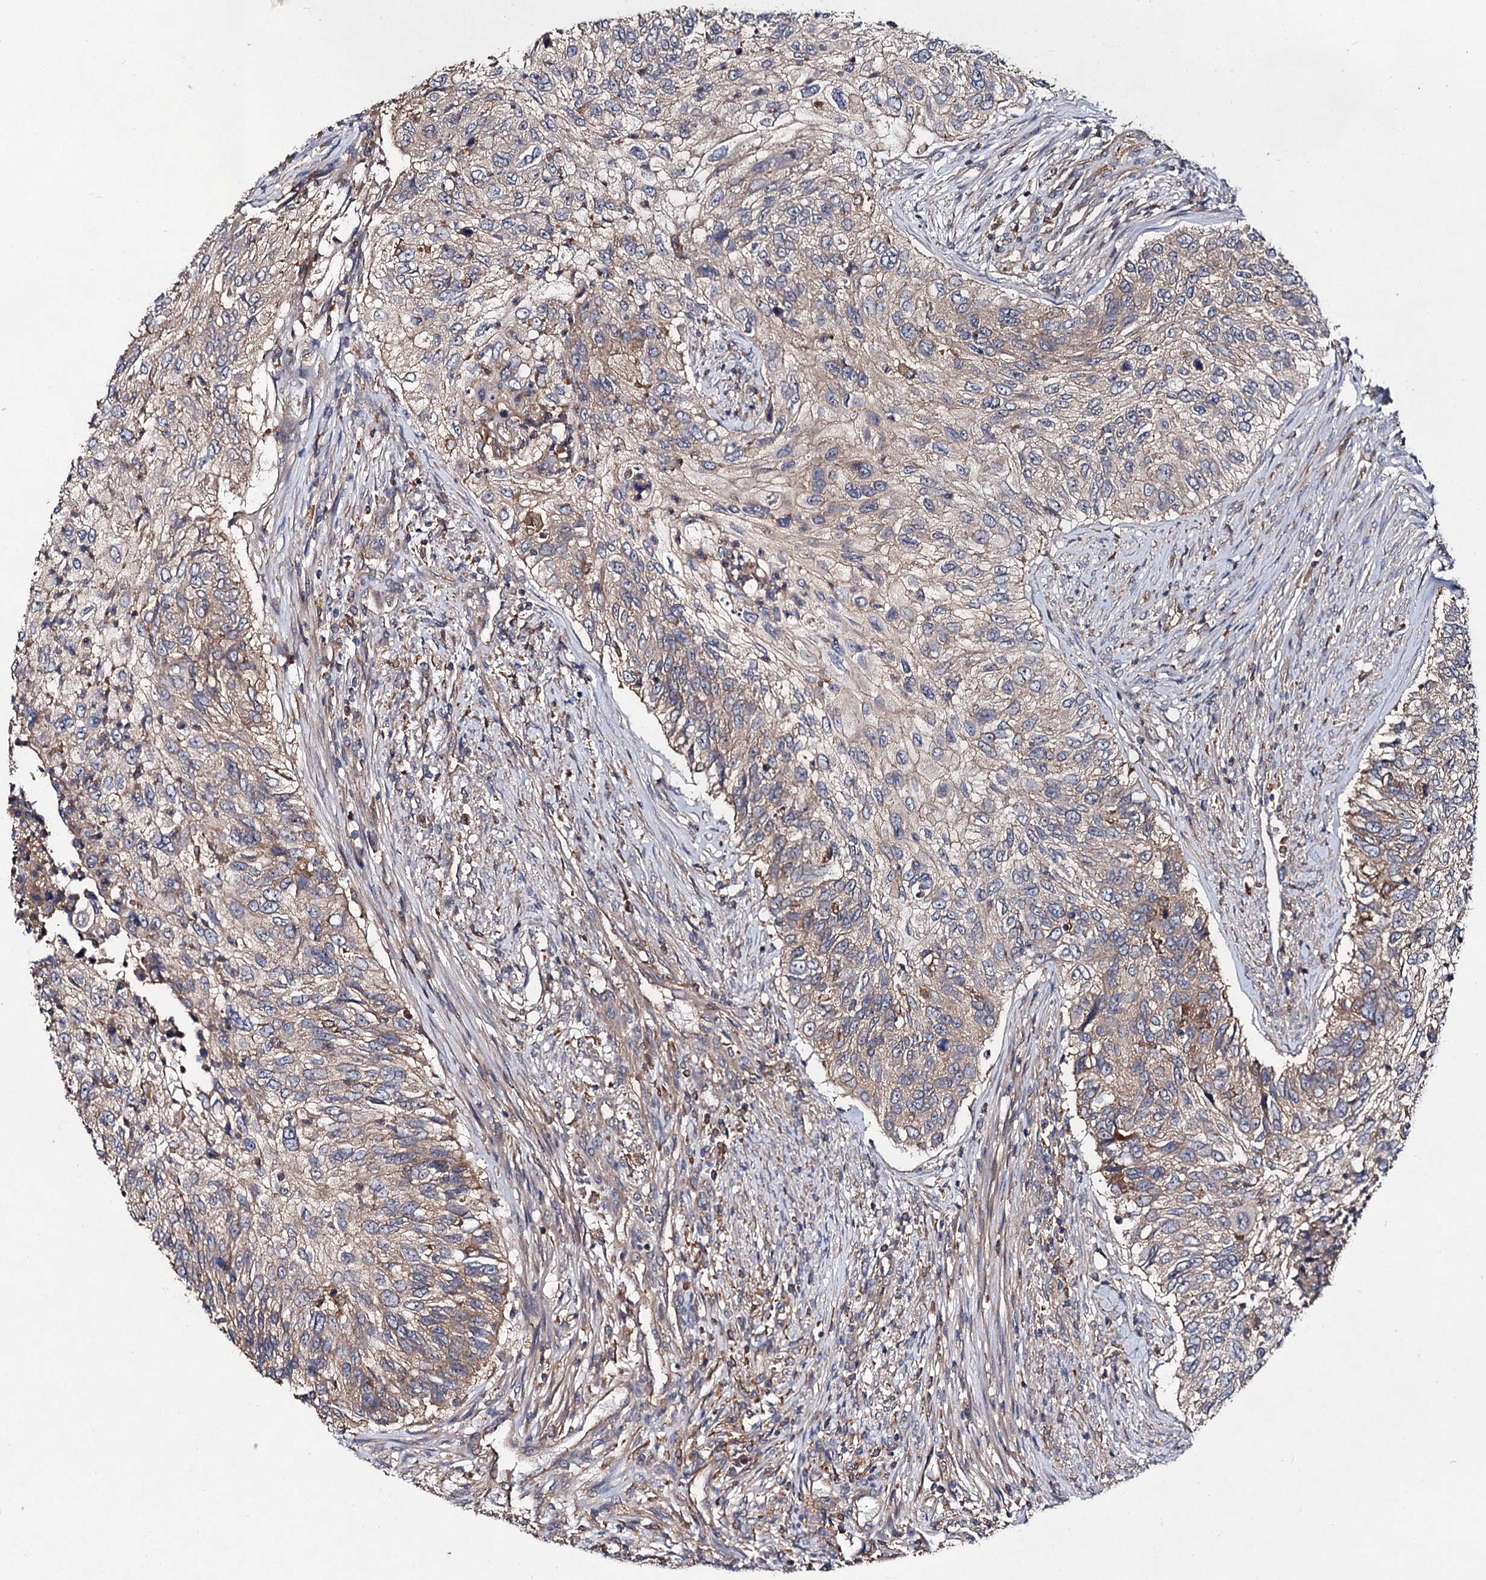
{"staining": {"intensity": "weak", "quantity": "<25%", "location": "cytoplasmic/membranous"}, "tissue": "urothelial cancer", "cell_type": "Tumor cells", "image_type": "cancer", "snomed": [{"axis": "morphology", "description": "Urothelial carcinoma, High grade"}, {"axis": "topography", "description": "Urinary bladder"}], "caption": "This is a histopathology image of immunohistochemistry (IHC) staining of urothelial carcinoma (high-grade), which shows no positivity in tumor cells.", "gene": "VPS29", "patient": {"sex": "female", "age": 60}}